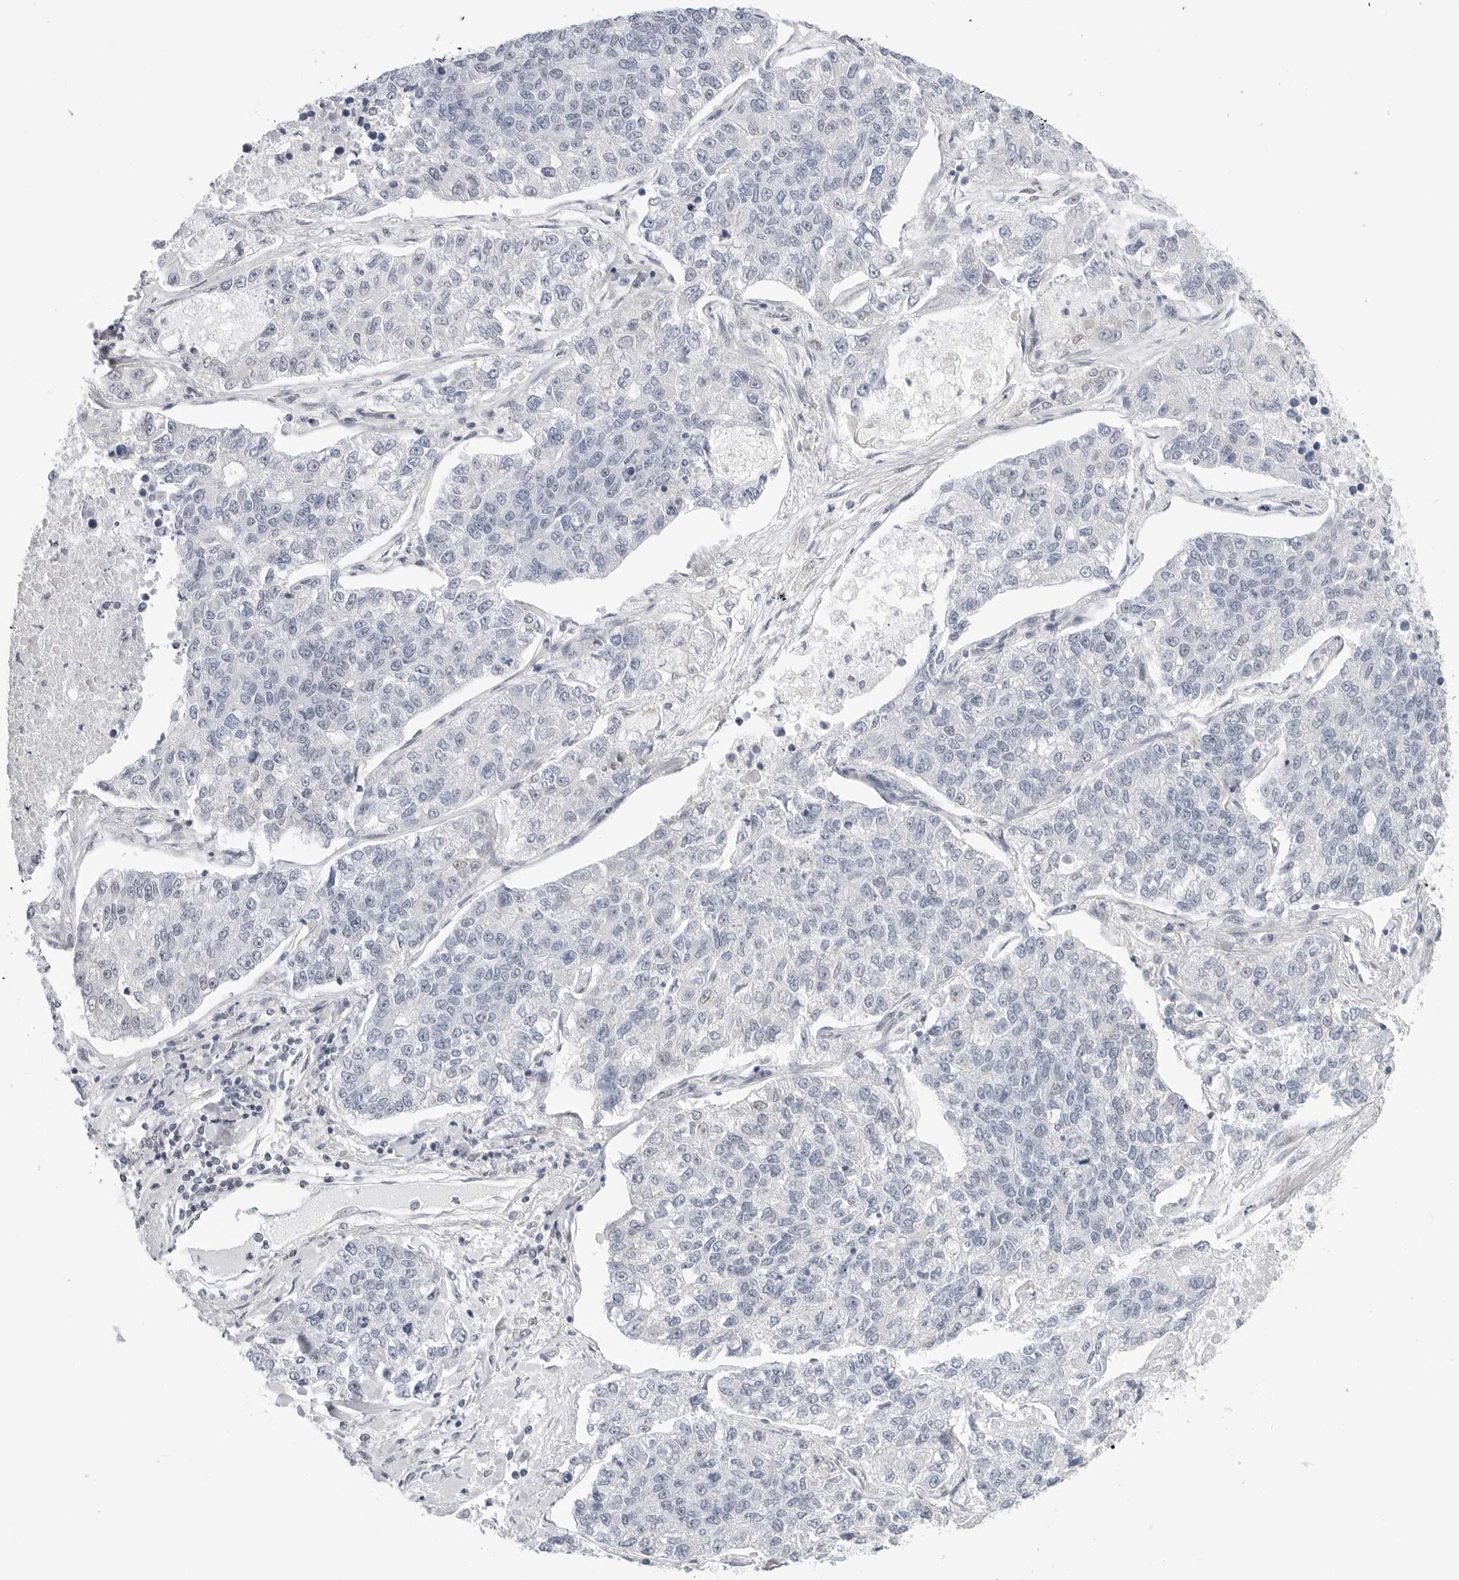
{"staining": {"intensity": "negative", "quantity": "none", "location": "none"}, "tissue": "lung cancer", "cell_type": "Tumor cells", "image_type": "cancer", "snomed": [{"axis": "morphology", "description": "Adenocarcinoma, NOS"}, {"axis": "topography", "description": "Lung"}], "caption": "A micrograph of human adenocarcinoma (lung) is negative for staining in tumor cells. (DAB IHC with hematoxylin counter stain).", "gene": "C1orf162", "patient": {"sex": "male", "age": 49}}